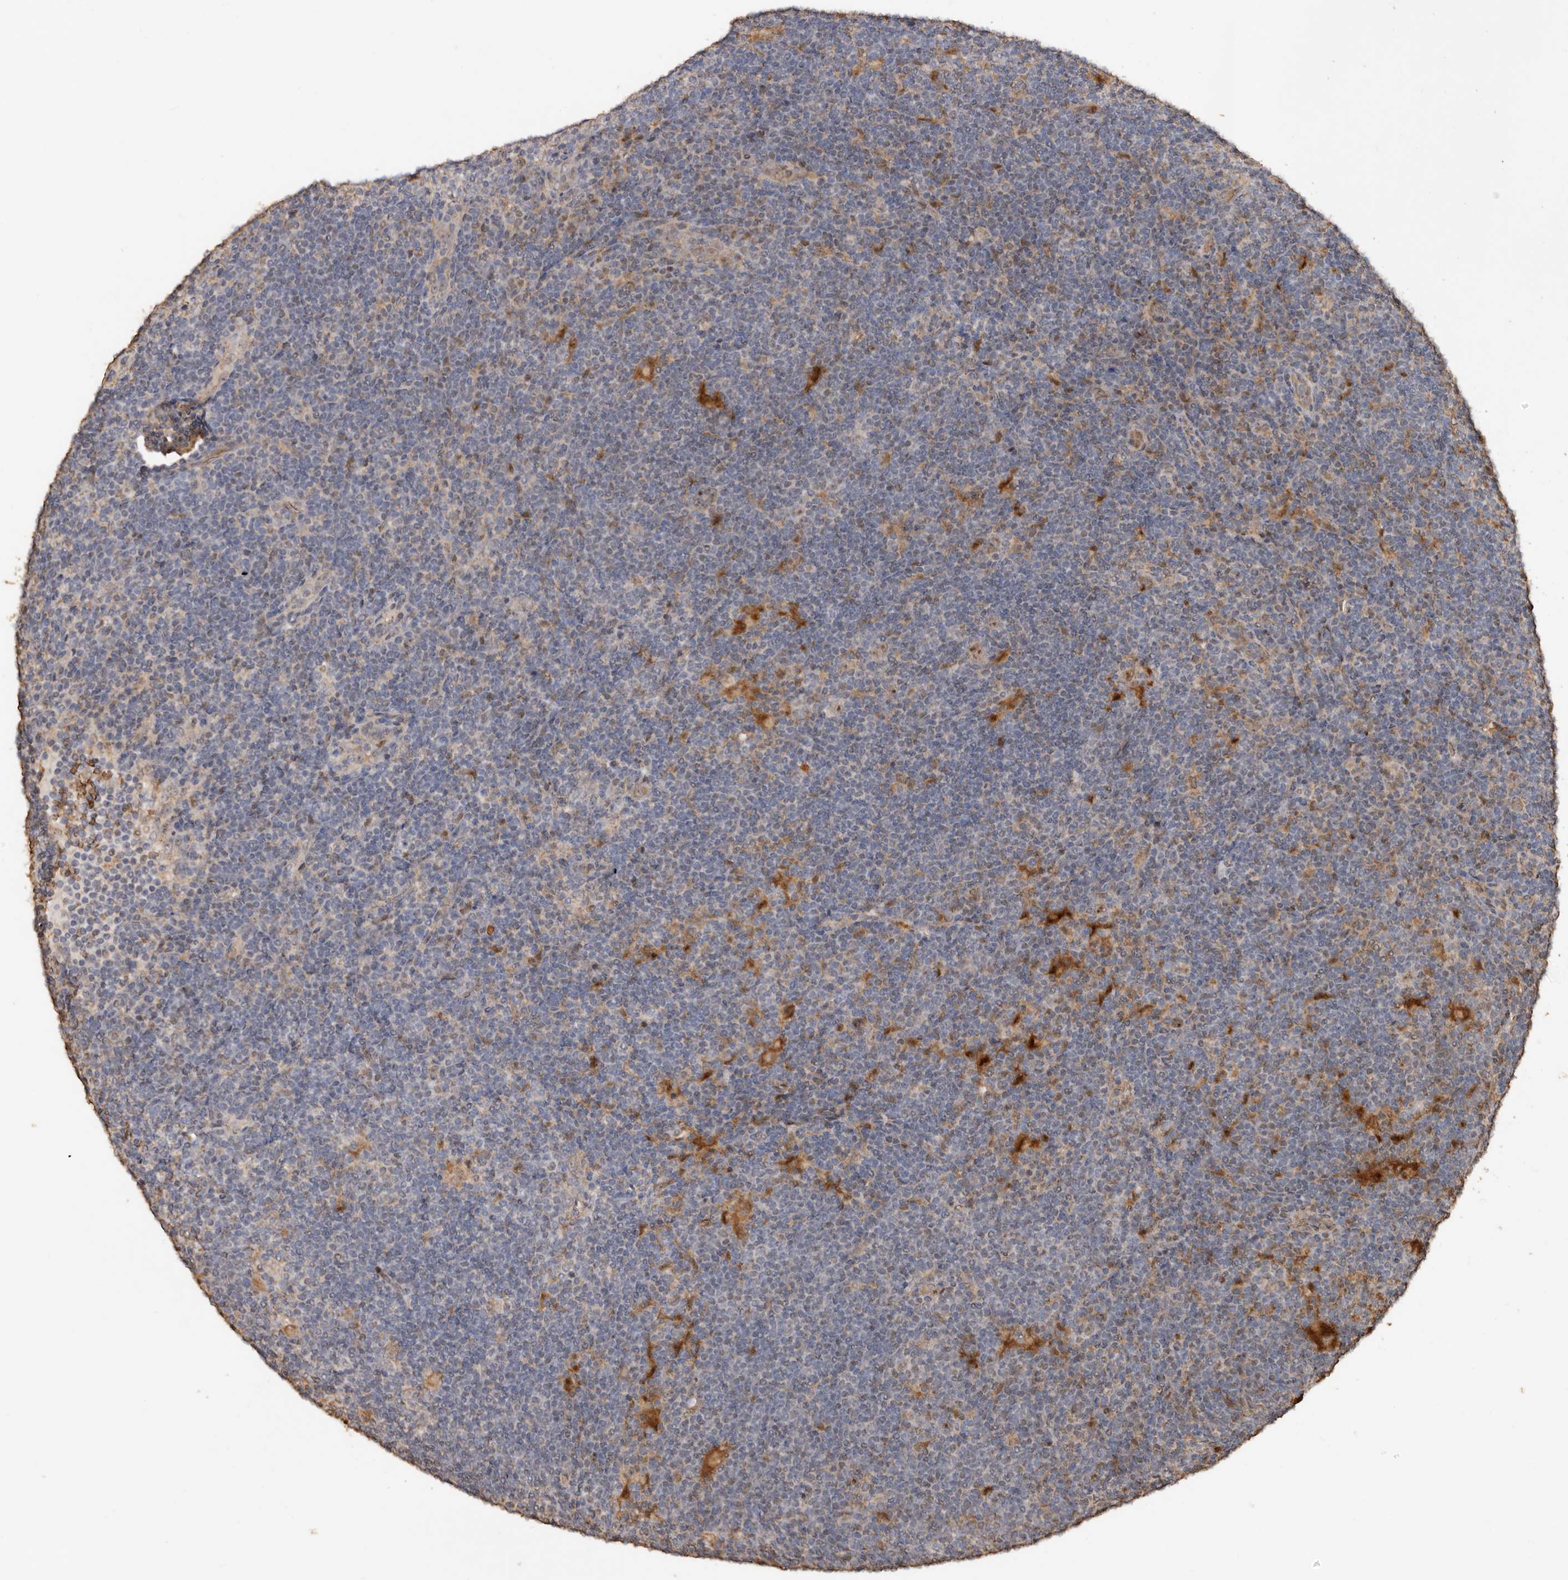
{"staining": {"intensity": "moderate", "quantity": "25%-75%", "location": "cytoplasmic/membranous,nuclear"}, "tissue": "lymphoma", "cell_type": "Tumor cells", "image_type": "cancer", "snomed": [{"axis": "morphology", "description": "Hodgkin's disease, NOS"}, {"axis": "topography", "description": "Lymph node"}], "caption": "A brown stain highlights moderate cytoplasmic/membranous and nuclear positivity of a protein in human Hodgkin's disease tumor cells. Nuclei are stained in blue.", "gene": "GRAMD2A", "patient": {"sex": "female", "age": 57}}